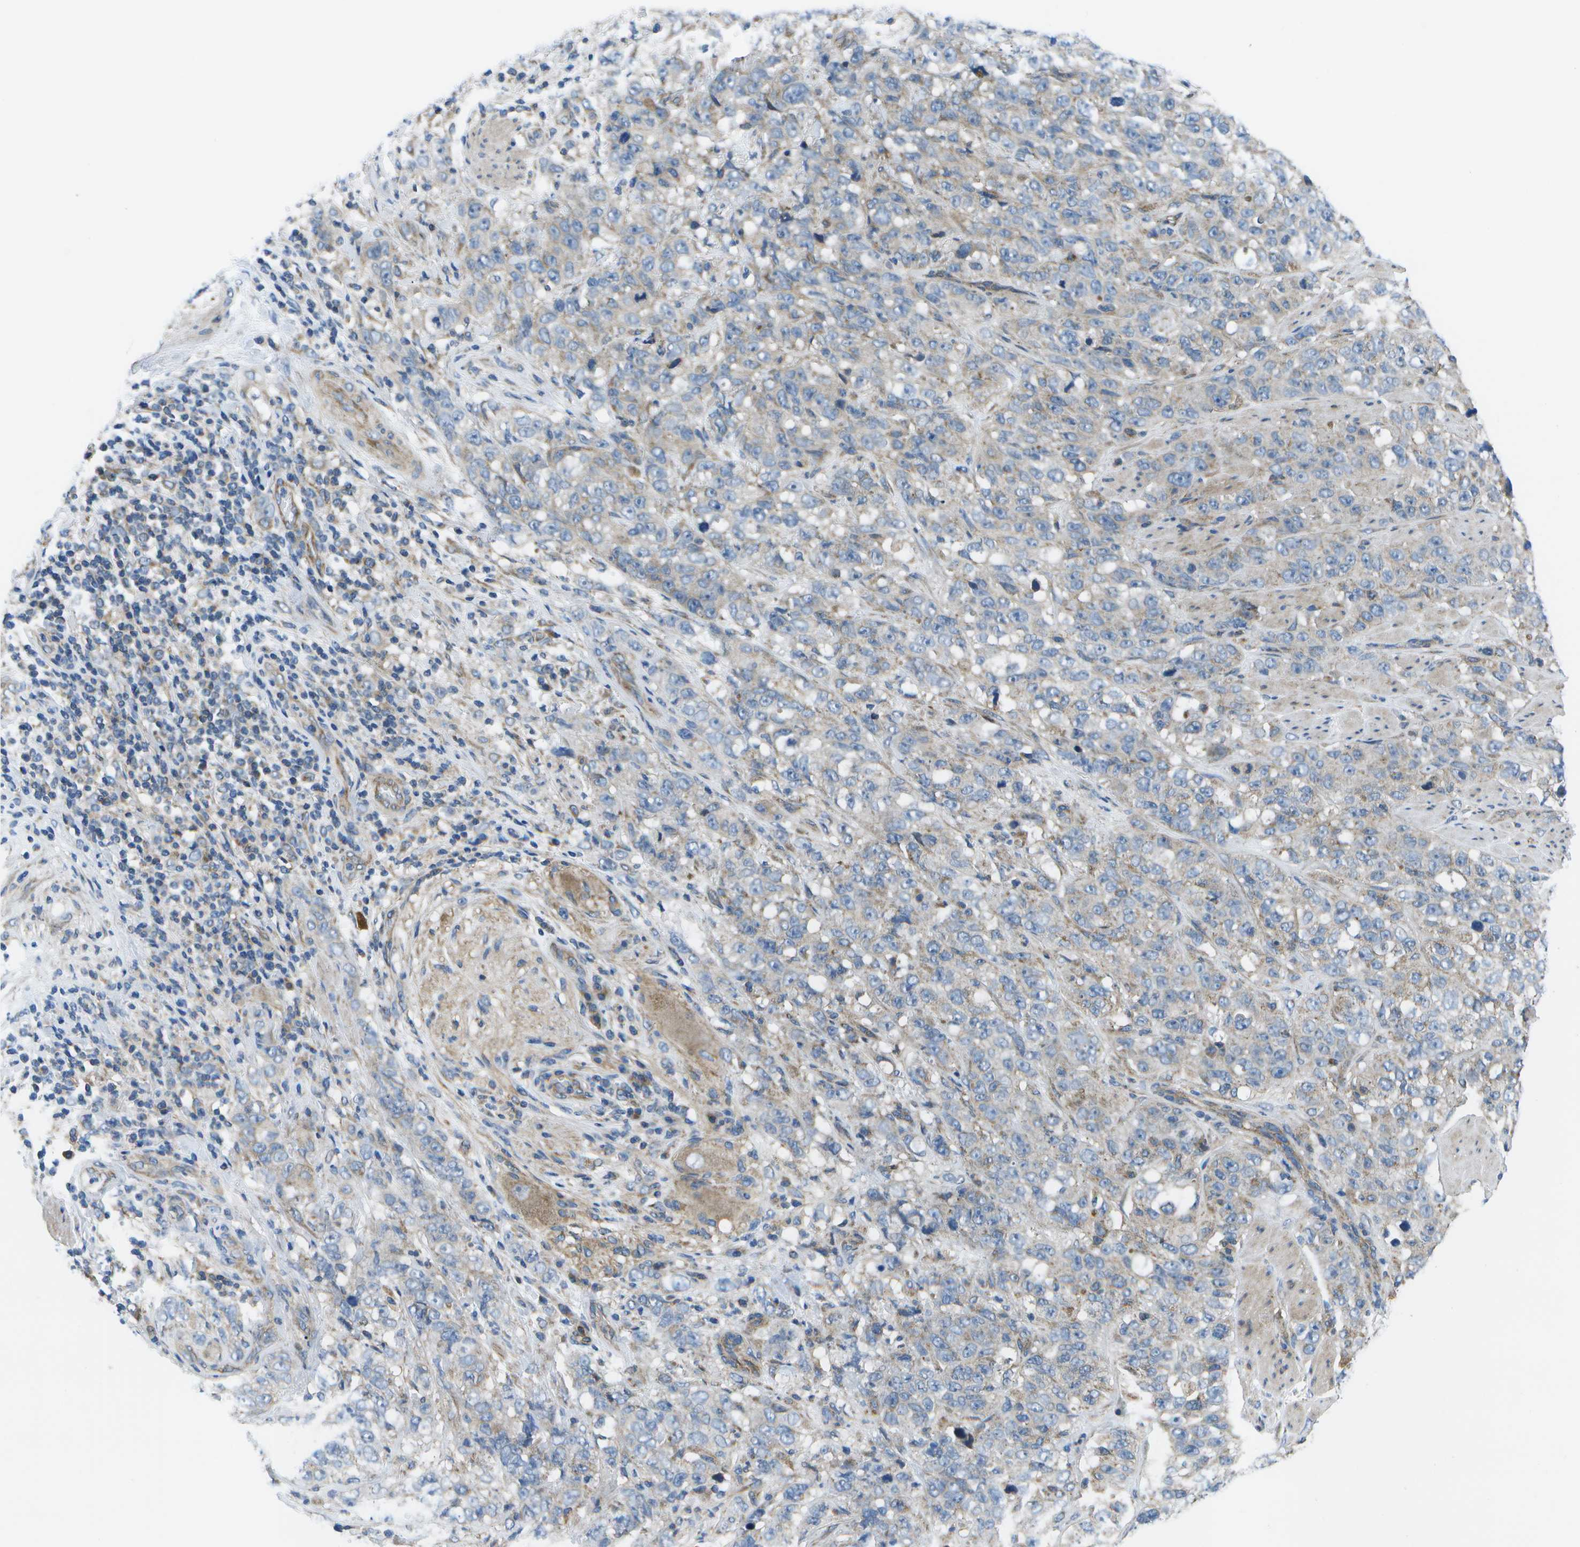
{"staining": {"intensity": "weak", "quantity": "<25%", "location": "cytoplasmic/membranous"}, "tissue": "stomach cancer", "cell_type": "Tumor cells", "image_type": "cancer", "snomed": [{"axis": "morphology", "description": "Adenocarcinoma, NOS"}, {"axis": "topography", "description": "Stomach"}], "caption": "Photomicrograph shows no significant protein positivity in tumor cells of stomach cancer. (DAB (3,3'-diaminobenzidine) immunohistochemistry (IHC) with hematoxylin counter stain).", "gene": "MVK", "patient": {"sex": "male", "age": 48}}